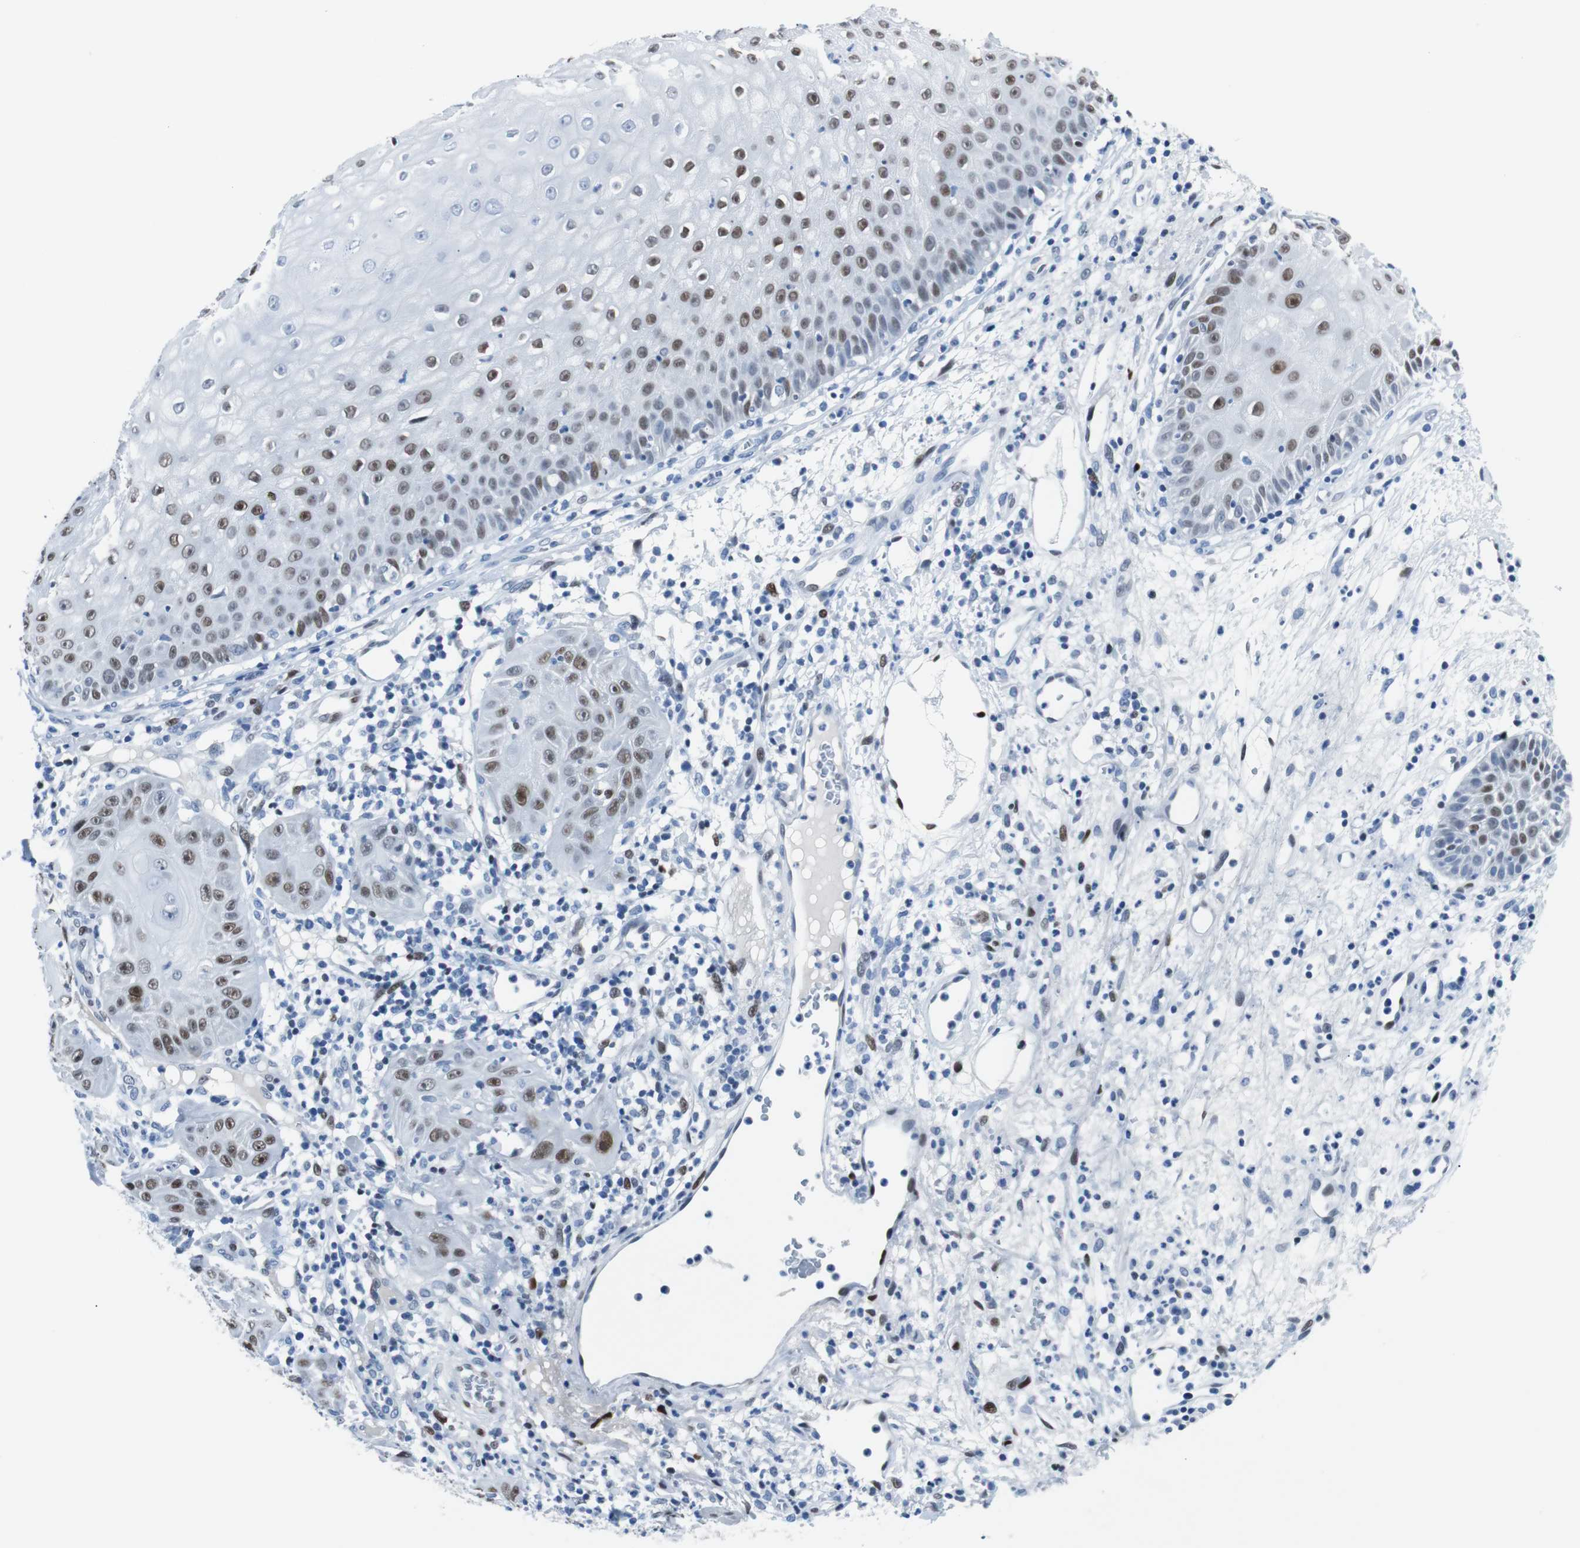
{"staining": {"intensity": "moderate", "quantity": "25%-75%", "location": "nuclear"}, "tissue": "skin cancer", "cell_type": "Tumor cells", "image_type": "cancer", "snomed": [{"axis": "morphology", "description": "Squamous cell carcinoma, NOS"}, {"axis": "topography", "description": "Skin"}], "caption": "This is a histology image of immunohistochemistry (IHC) staining of skin cancer (squamous cell carcinoma), which shows moderate staining in the nuclear of tumor cells.", "gene": "JUN", "patient": {"sex": "female", "age": 78}}